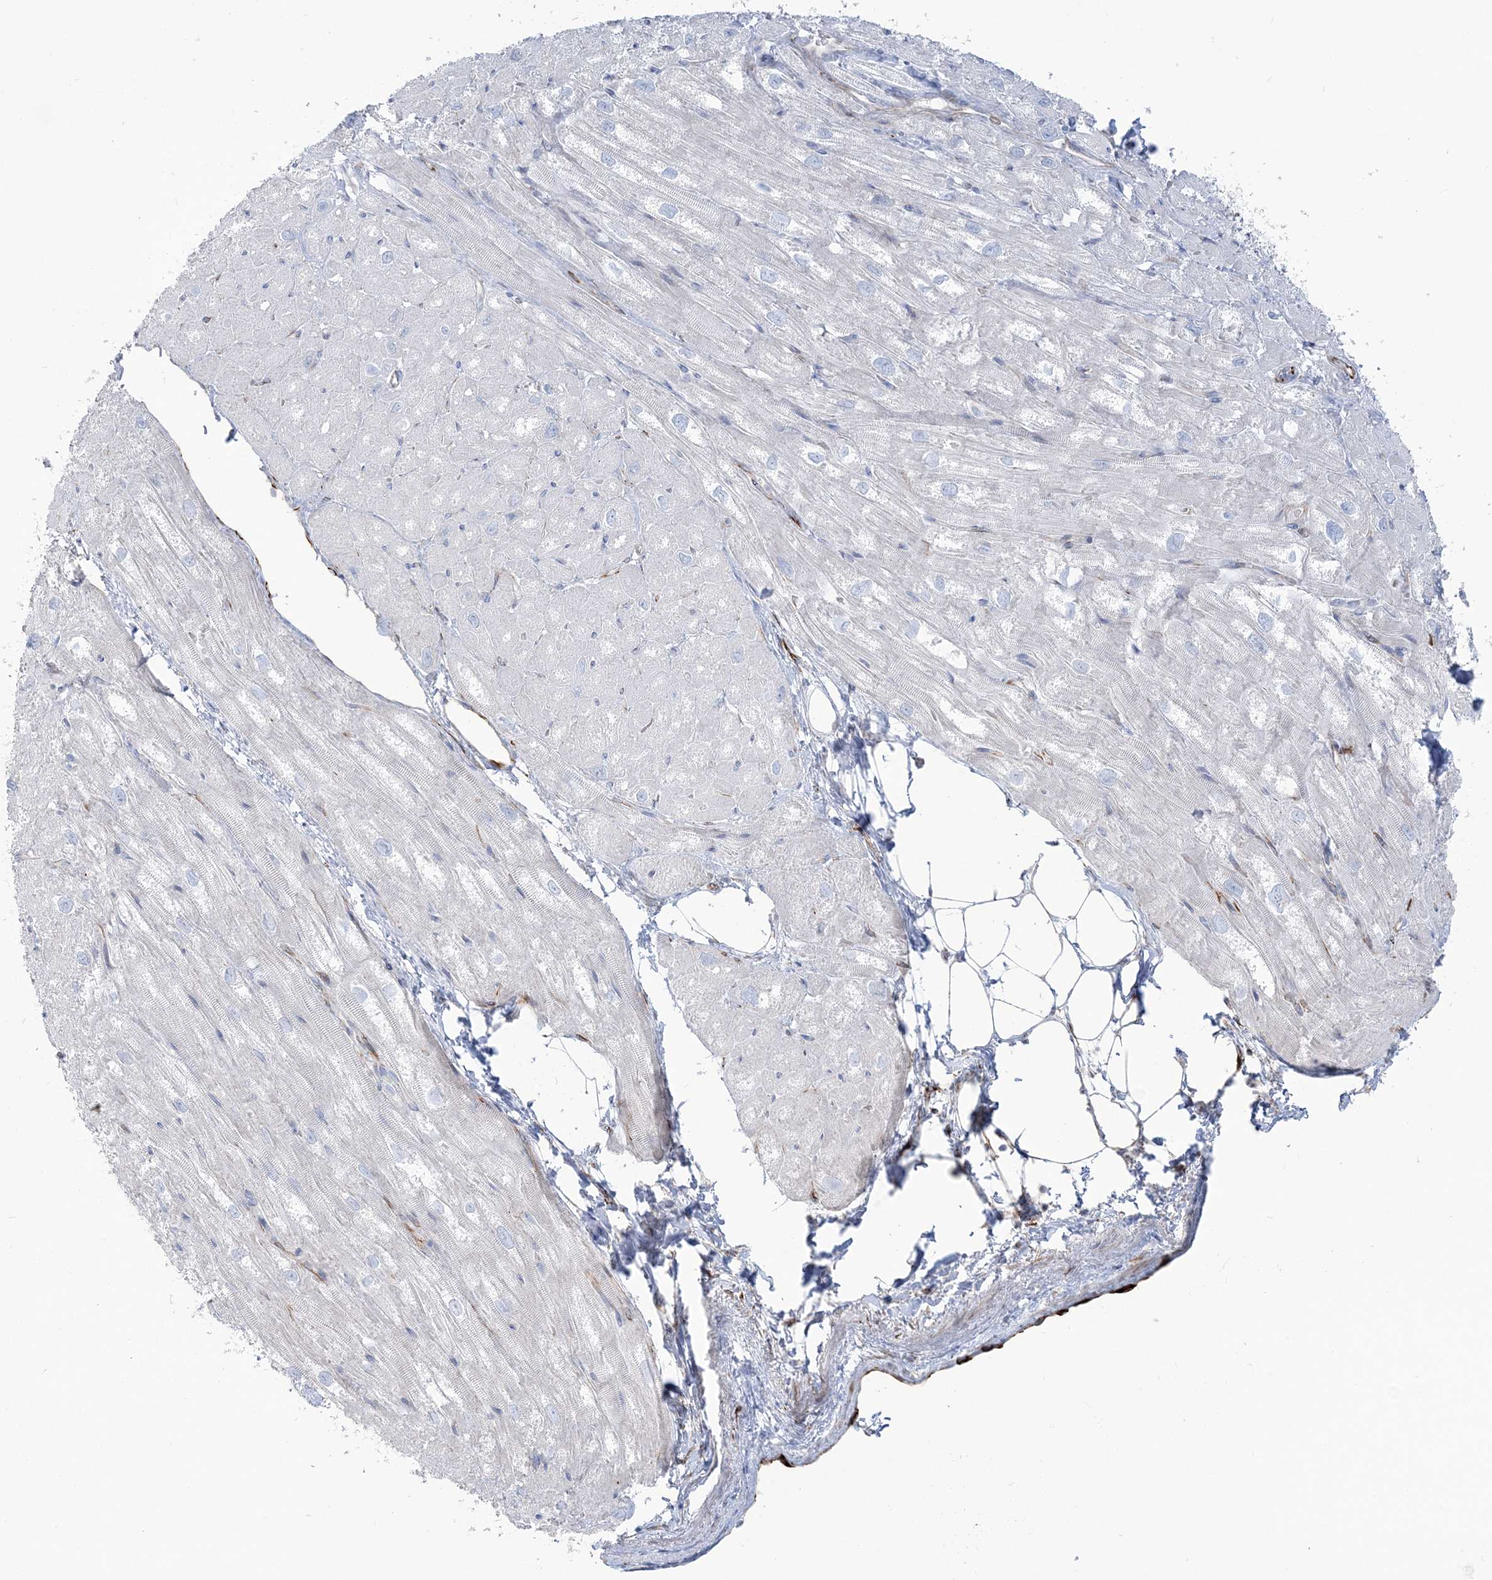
{"staining": {"intensity": "negative", "quantity": "none", "location": "none"}, "tissue": "heart muscle", "cell_type": "Cardiomyocytes", "image_type": "normal", "snomed": [{"axis": "morphology", "description": "Normal tissue, NOS"}, {"axis": "topography", "description": "Heart"}], "caption": "Immunohistochemistry micrograph of benign human heart muscle stained for a protein (brown), which demonstrates no staining in cardiomyocytes.", "gene": "PPIL6", "patient": {"sex": "male", "age": 50}}